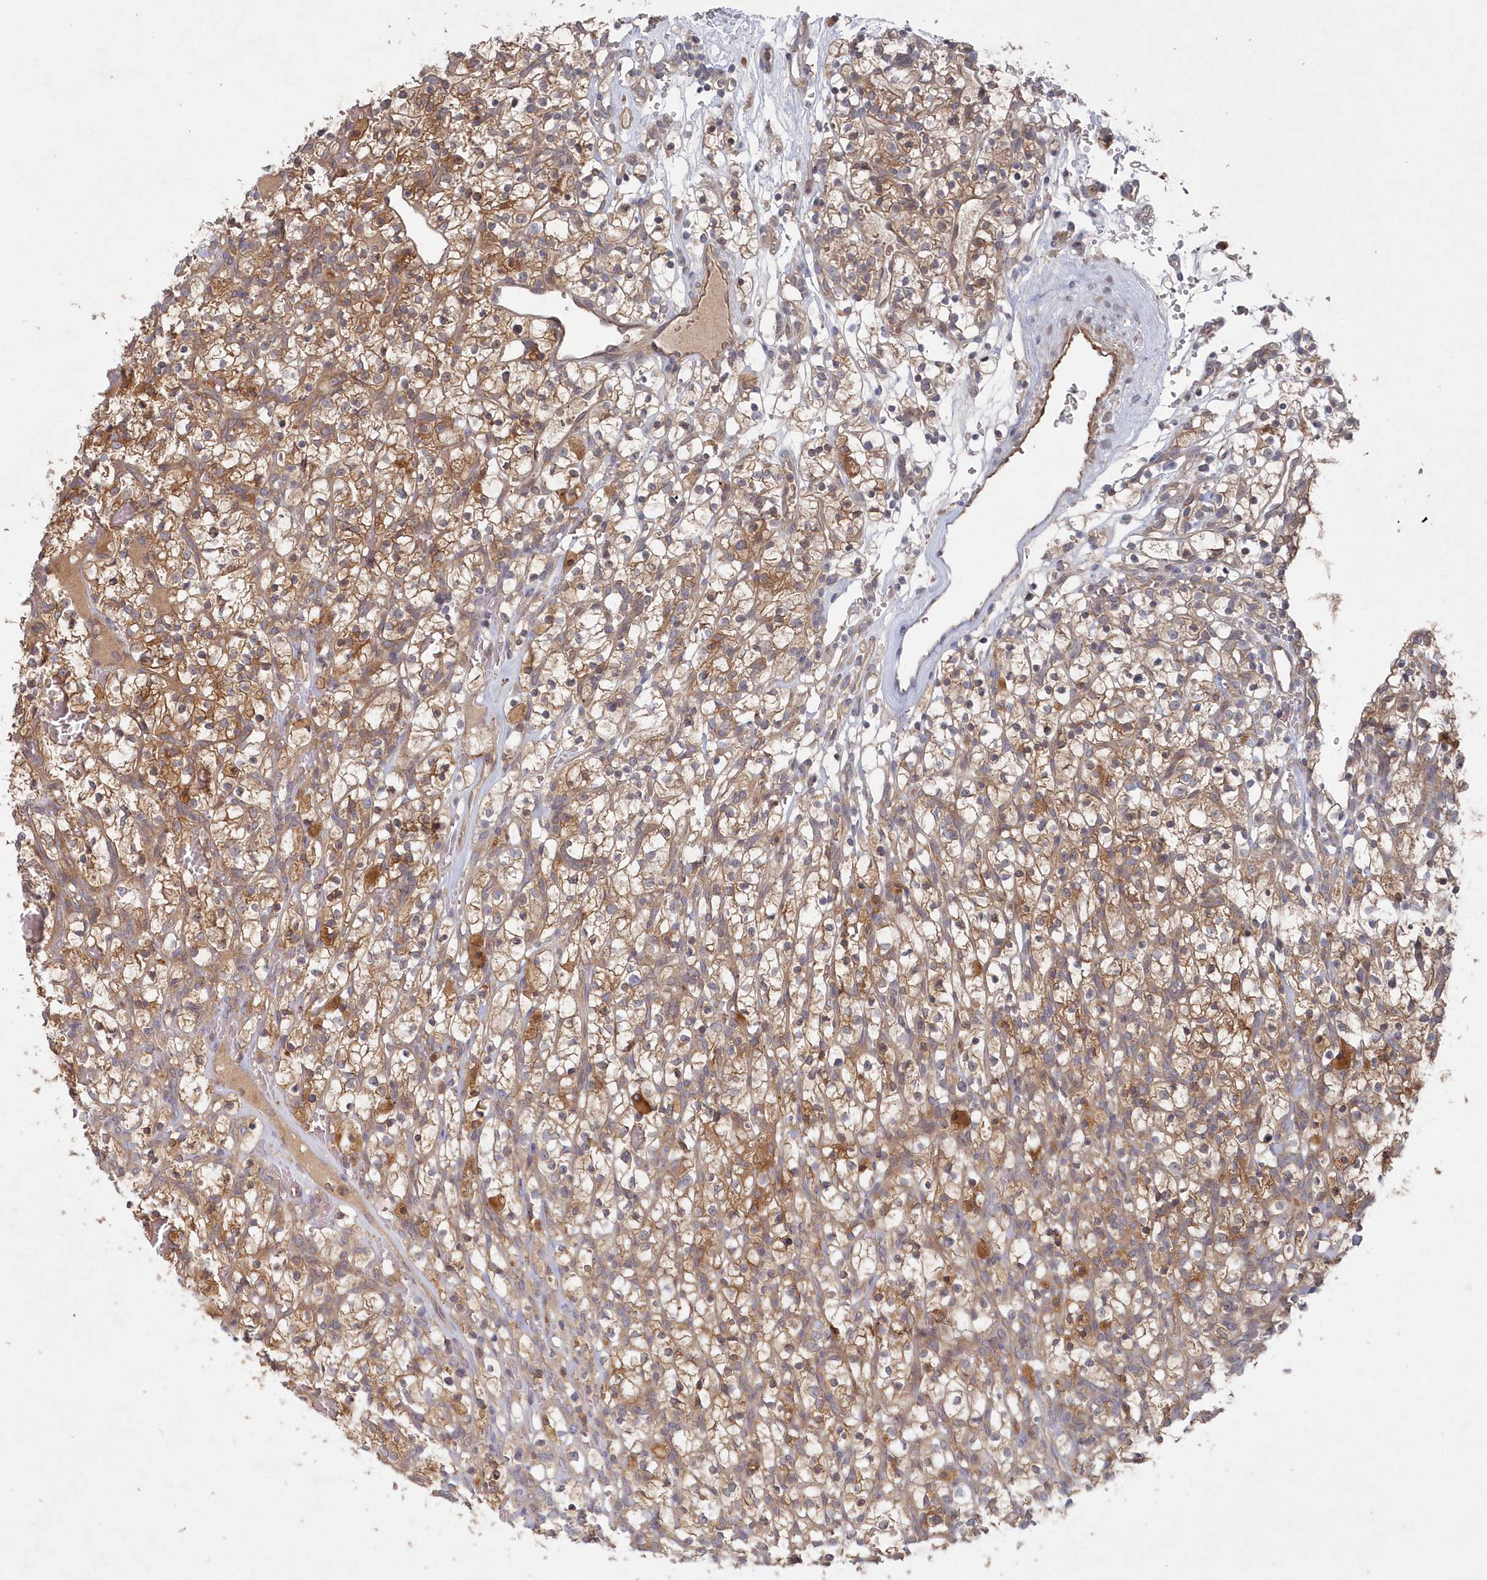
{"staining": {"intensity": "moderate", "quantity": ">75%", "location": "cytoplasmic/membranous"}, "tissue": "renal cancer", "cell_type": "Tumor cells", "image_type": "cancer", "snomed": [{"axis": "morphology", "description": "Adenocarcinoma, NOS"}, {"axis": "topography", "description": "Kidney"}], "caption": "Protein staining by IHC exhibits moderate cytoplasmic/membranous expression in about >75% of tumor cells in renal cancer.", "gene": "ASNSD1", "patient": {"sex": "female", "age": 57}}